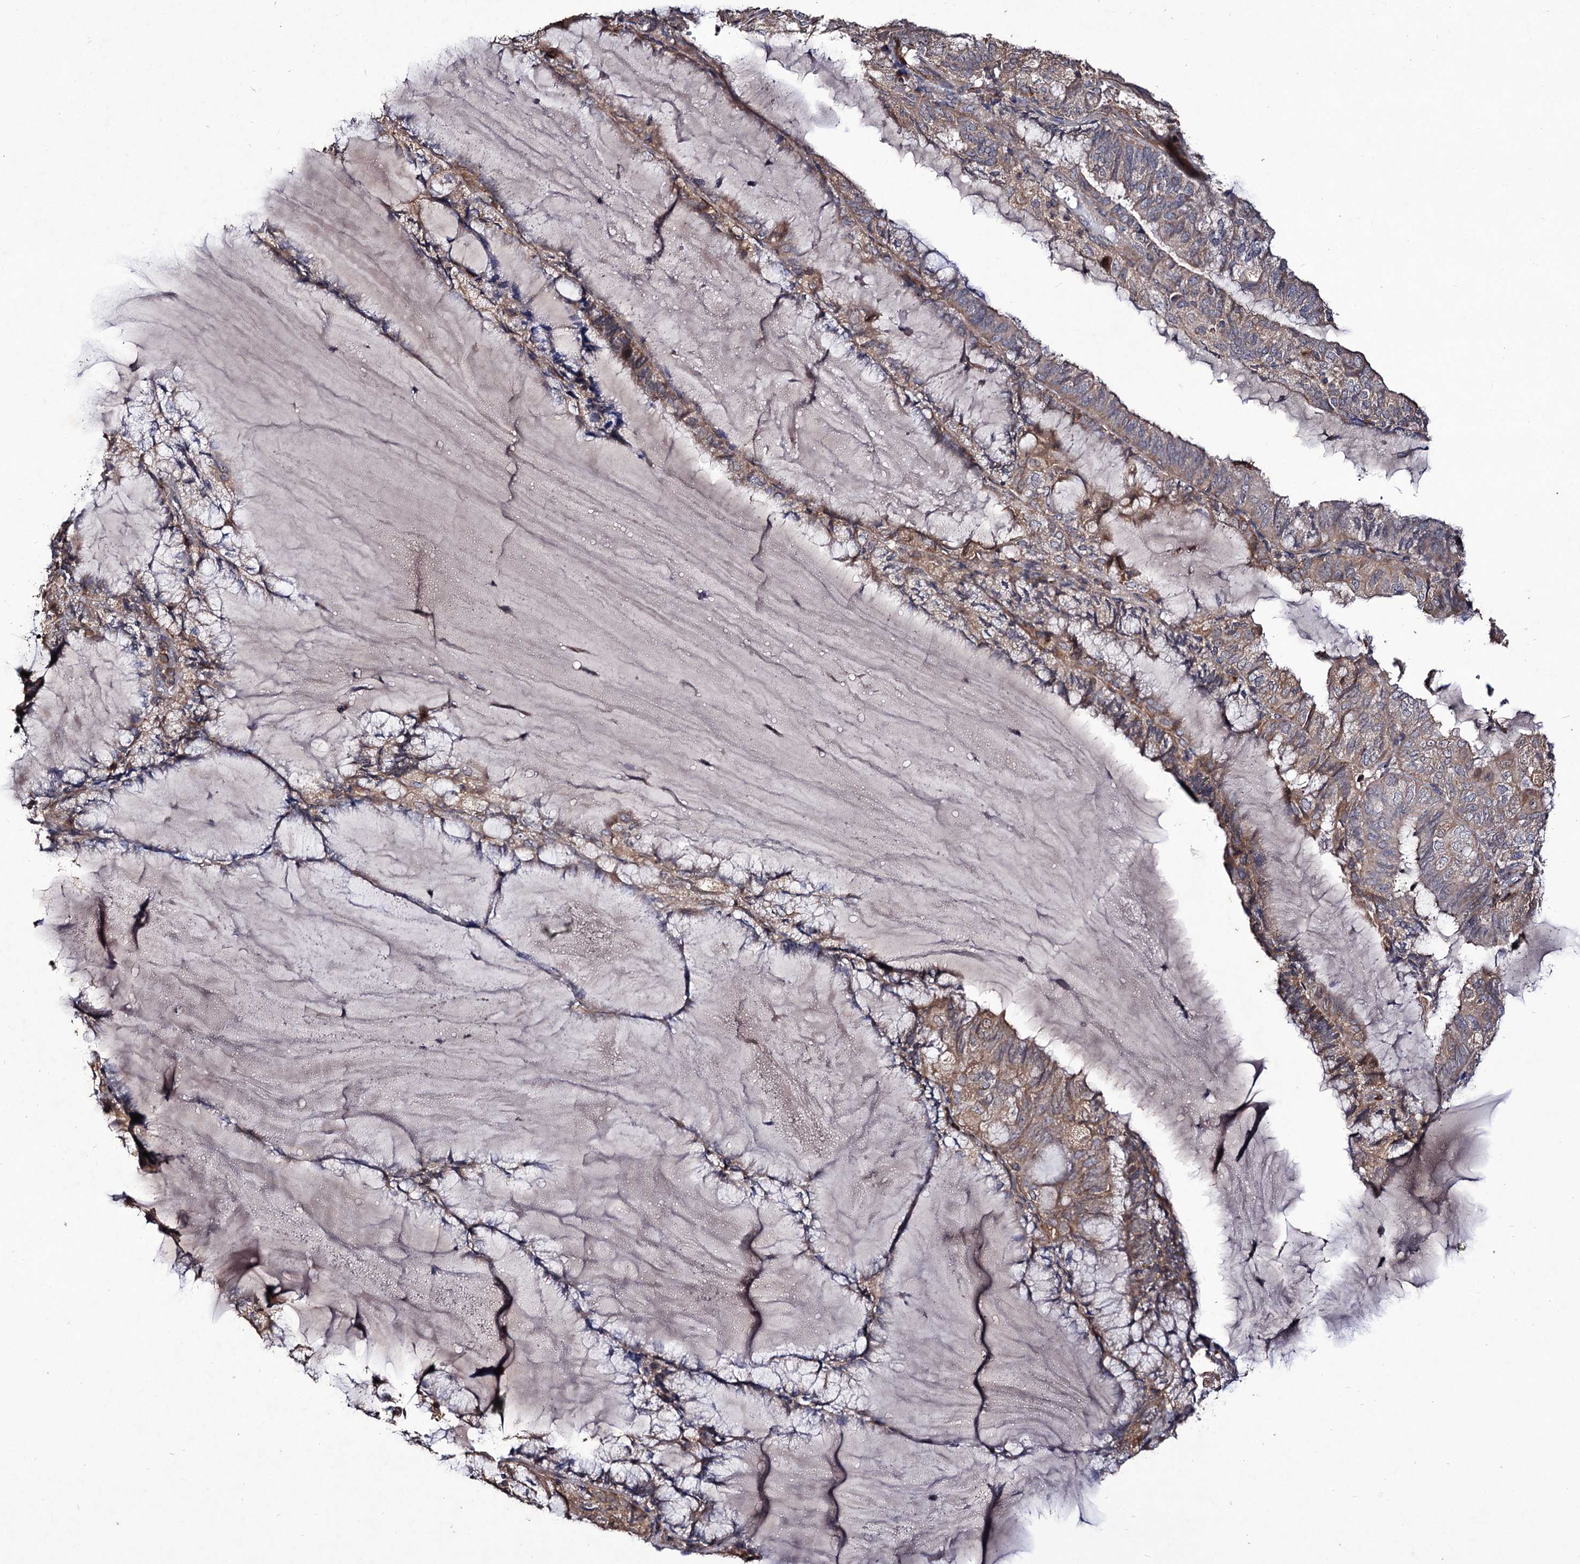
{"staining": {"intensity": "weak", "quantity": ">75%", "location": "cytoplasmic/membranous"}, "tissue": "endometrial cancer", "cell_type": "Tumor cells", "image_type": "cancer", "snomed": [{"axis": "morphology", "description": "Adenocarcinoma, NOS"}, {"axis": "topography", "description": "Endometrium"}], "caption": "This histopathology image displays adenocarcinoma (endometrial) stained with immunohistochemistry (IHC) to label a protein in brown. The cytoplasmic/membranous of tumor cells show weak positivity for the protein. Nuclei are counter-stained blue.", "gene": "MYO1H", "patient": {"sex": "female", "age": 81}}